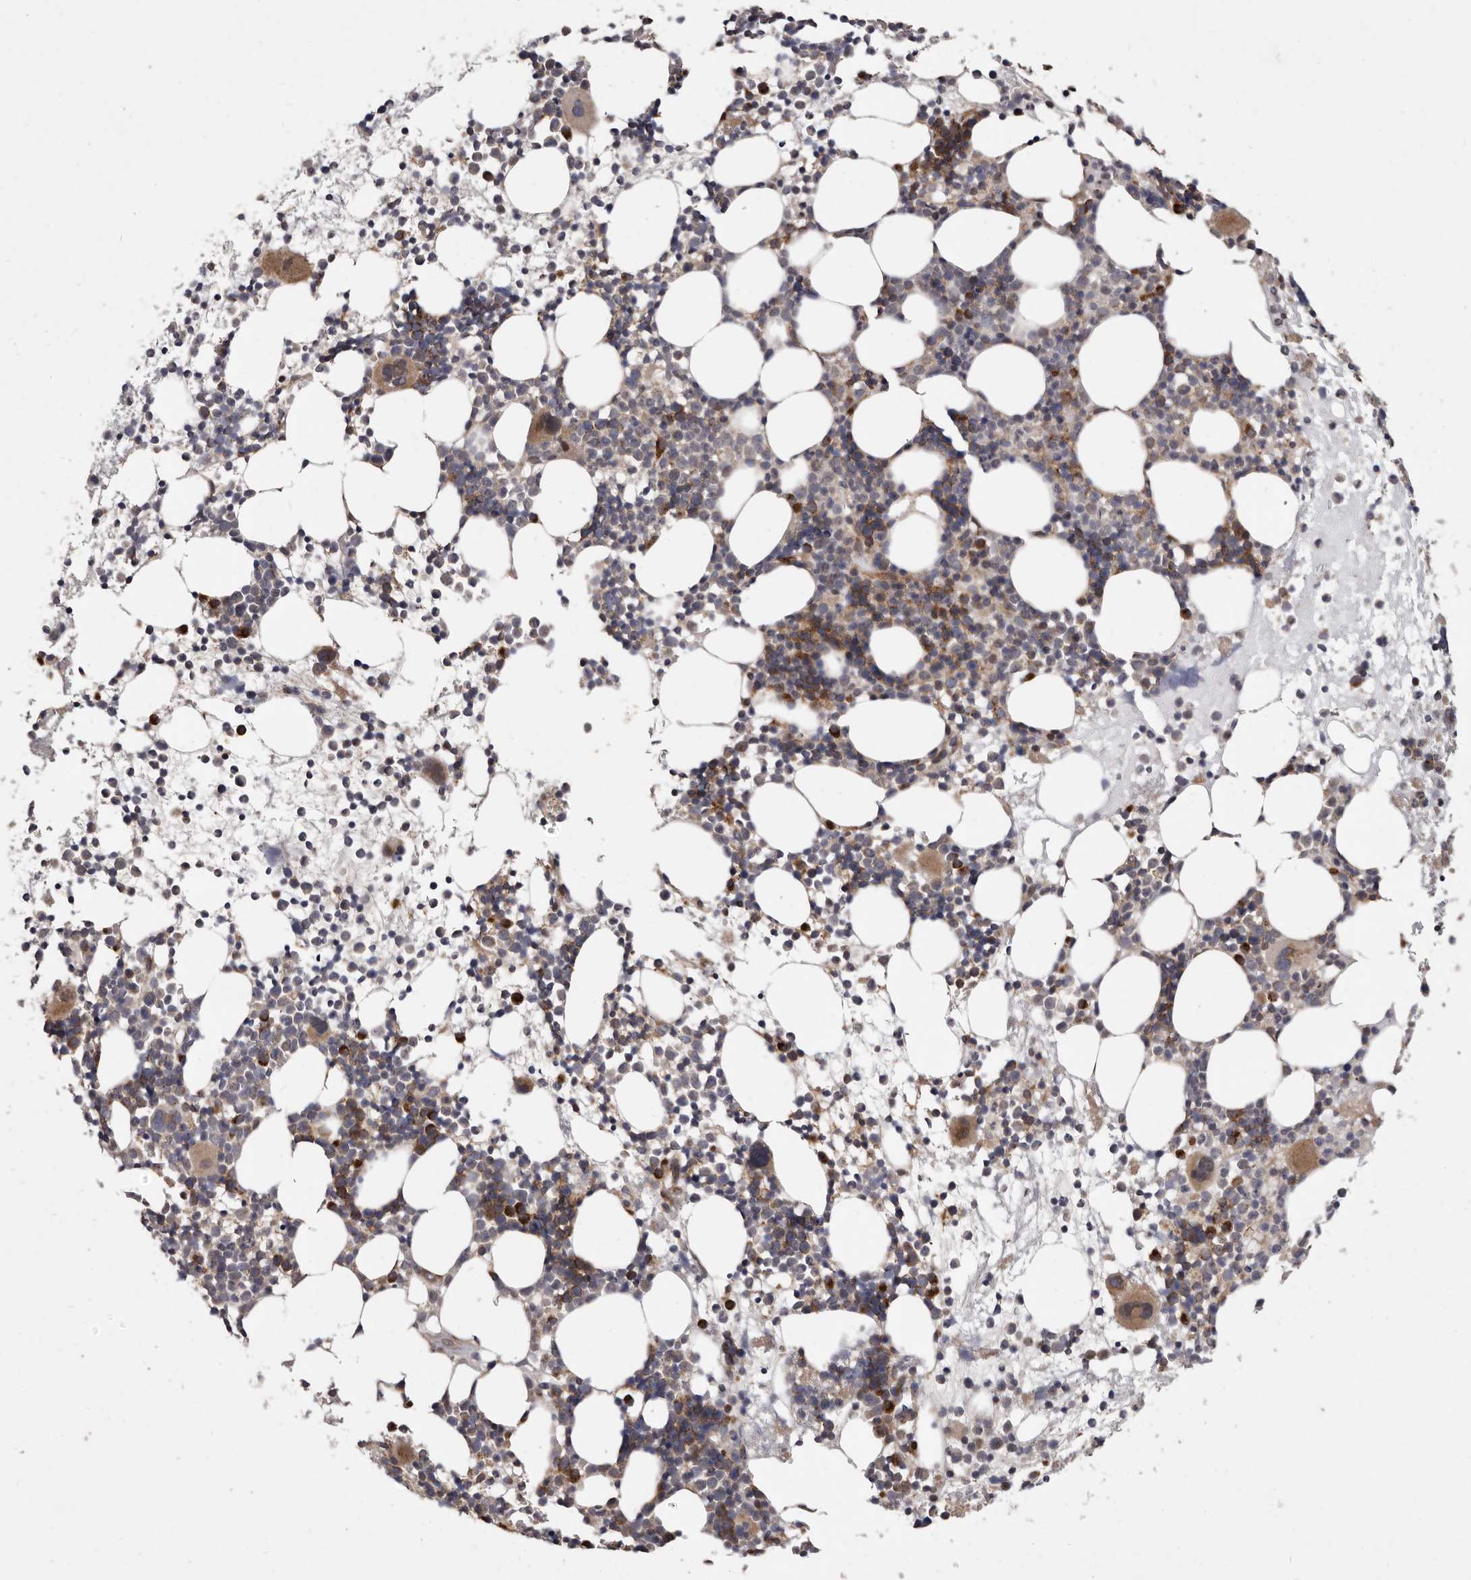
{"staining": {"intensity": "moderate", "quantity": "25%-75%", "location": "cytoplasmic/membranous"}, "tissue": "bone marrow", "cell_type": "Hematopoietic cells", "image_type": "normal", "snomed": [{"axis": "morphology", "description": "Normal tissue, NOS"}, {"axis": "topography", "description": "Bone marrow"}], "caption": "High-power microscopy captured an IHC histopathology image of normal bone marrow, revealing moderate cytoplasmic/membranous positivity in about 25%-75% of hematopoietic cells. (DAB = brown stain, brightfield microscopy at high magnification).", "gene": "FLAD1", "patient": {"sex": "female", "age": 57}}